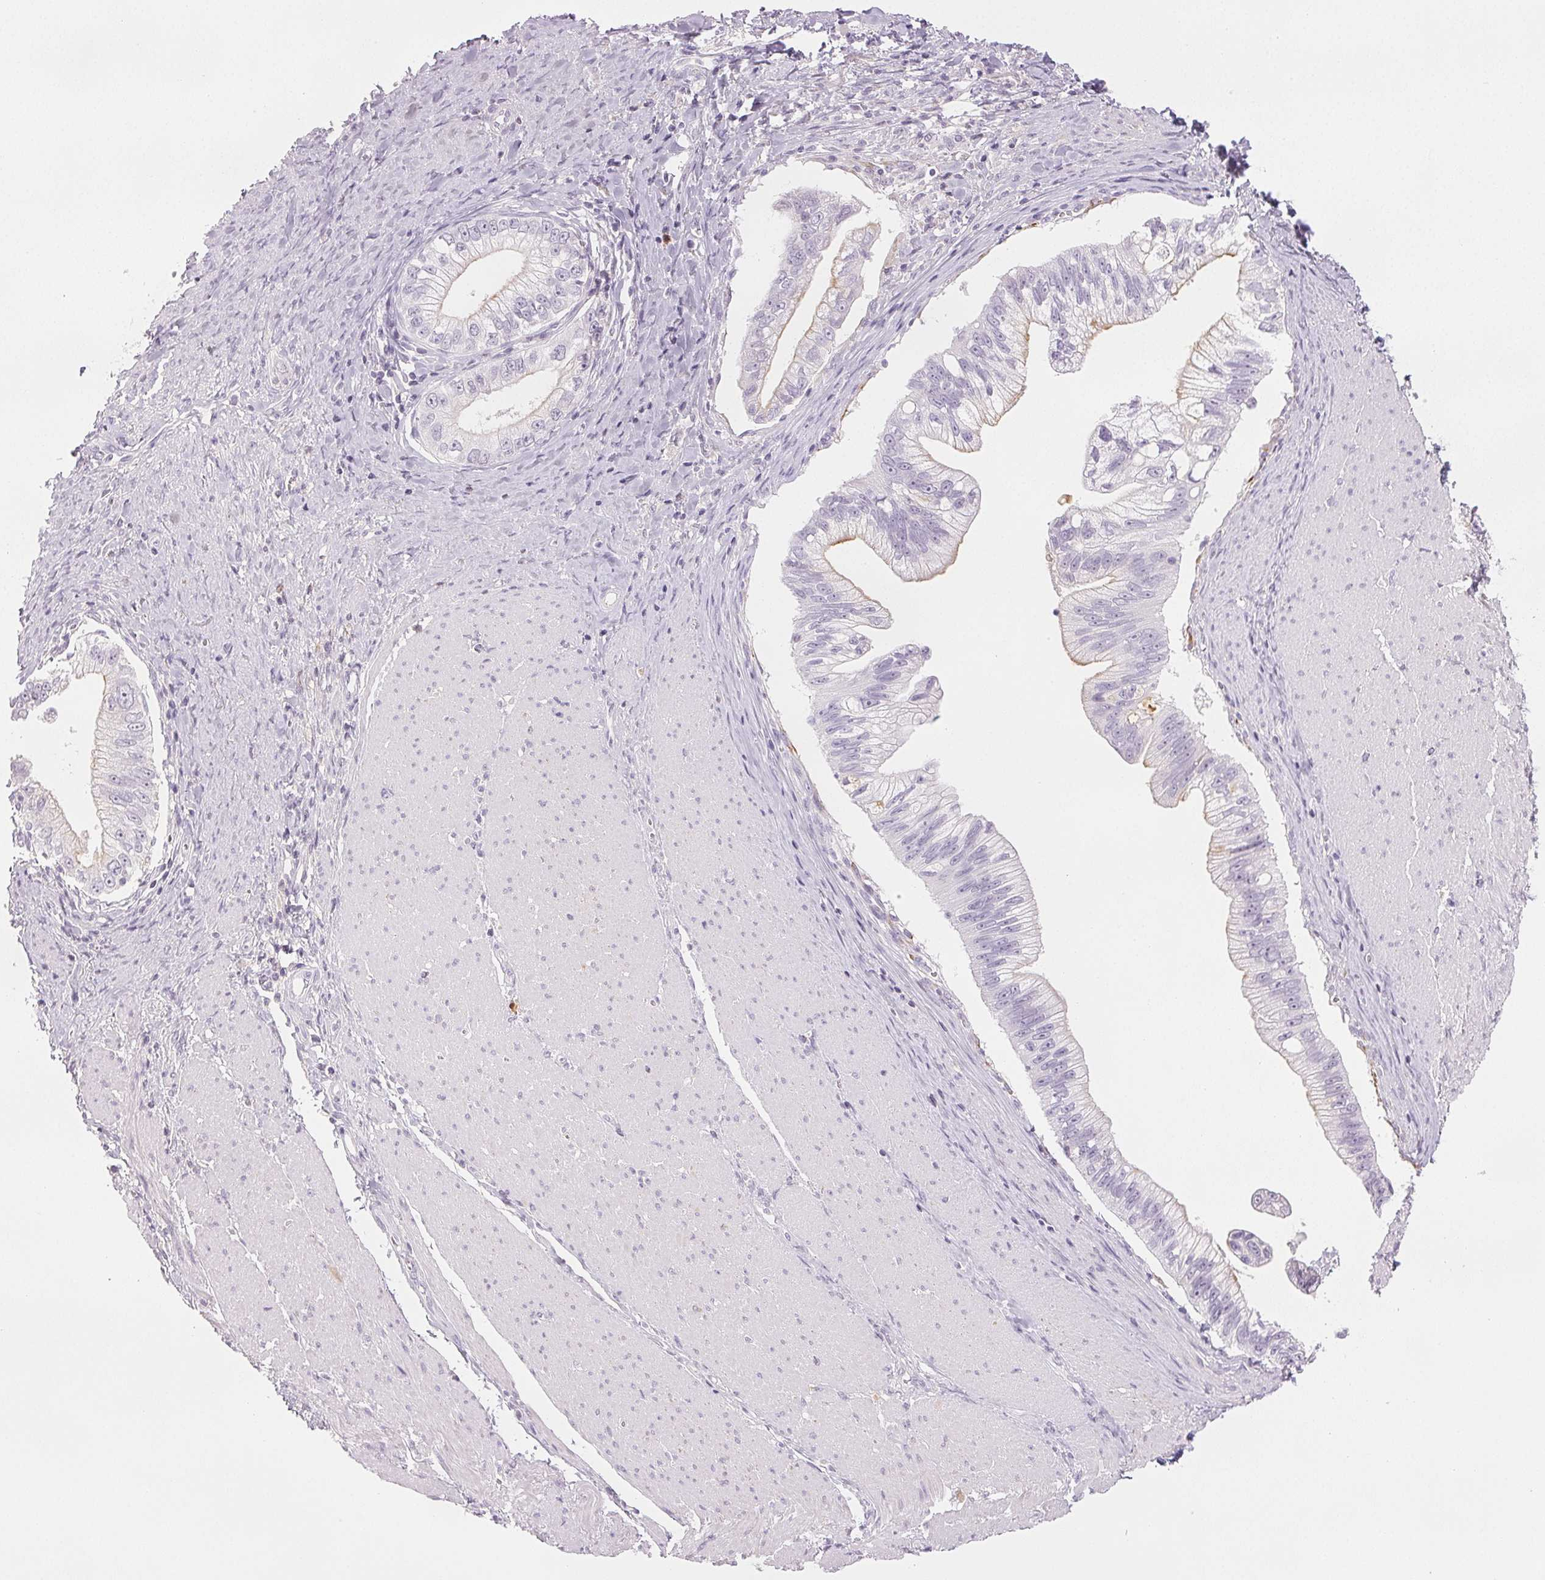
{"staining": {"intensity": "negative", "quantity": "none", "location": "none"}, "tissue": "pancreatic cancer", "cell_type": "Tumor cells", "image_type": "cancer", "snomed": [{"axis": "morphology", "description": "Adenocarcinoma, NOS"}, {"axis": "topography", "description": "Pancreas"}], "caption": "Human adenocarcinoma (pancreatic) stained for a protein using immunohistochemistry shows no staining in tumor cells.", "gene": "COL7A1", "patient": {"sex": "male", "age": 70}}